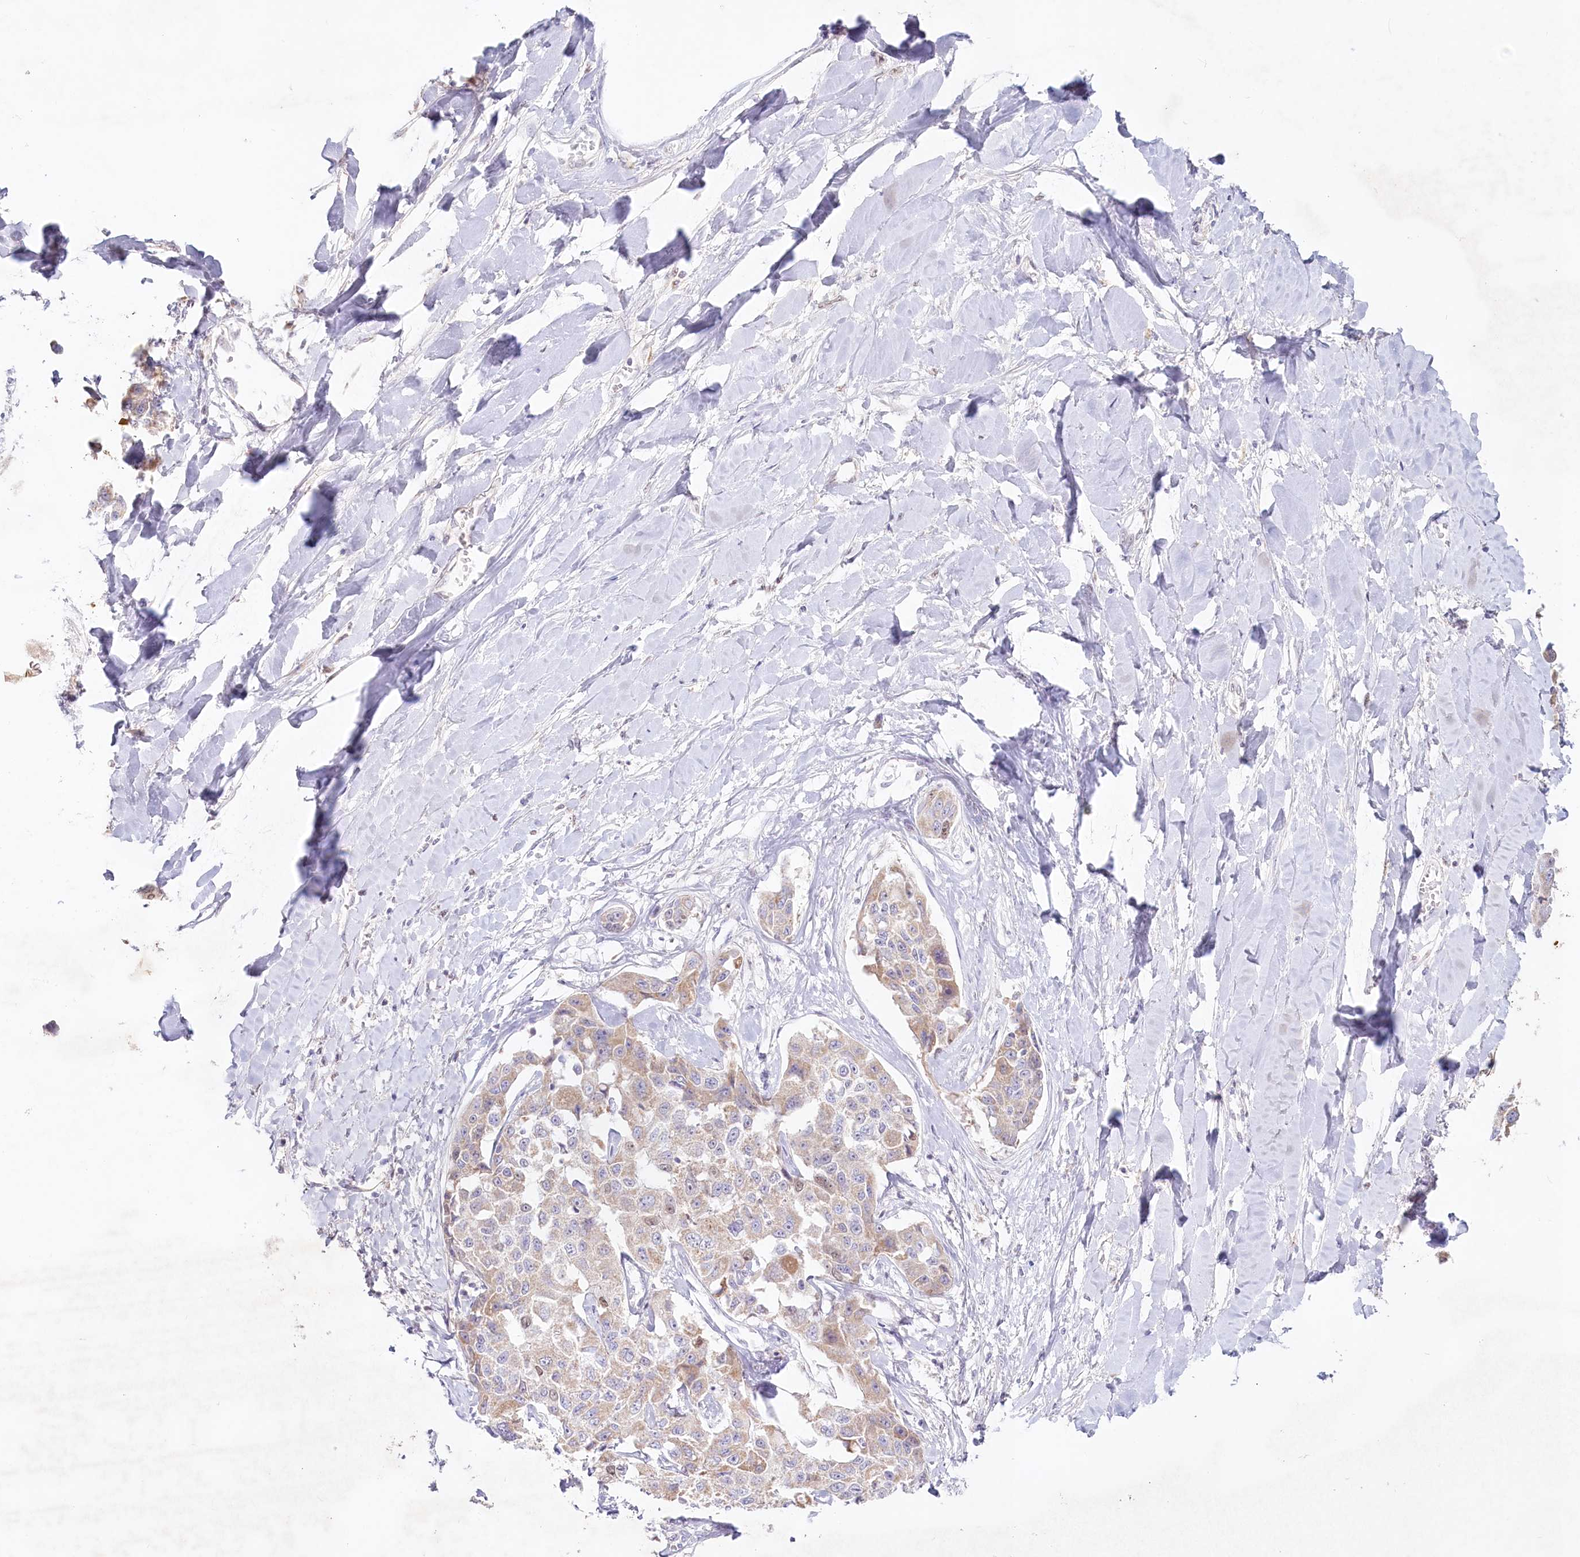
{"staining": {"intensity": "weak", "quantity": ">75%", "location": "cytoplasmic/membranous,nuclear"}, "tissue": "liver cancer", "cell_type": "Tumor cells", "image_type": "cancer", "snomed": [{"axis": "morphology", "description": "Cholangiocarcinoma"}, {"axis": "topography", "description": "Liver"}], "caption": "Immunohistochemistry photomicrograph of neoplastic tissue: cholangiocarcinoma (liver) stained using immunohistochemistry (IHC) shows low levels of weak protein expression localized specifically in the cytoplasmic/membranous and nuclear of tumor cells, appearing as a cytoplasmic/membranous and nuclear brown color.", "gene": "PSAPL1", "patient": {"sex": "male", "age": 59}}